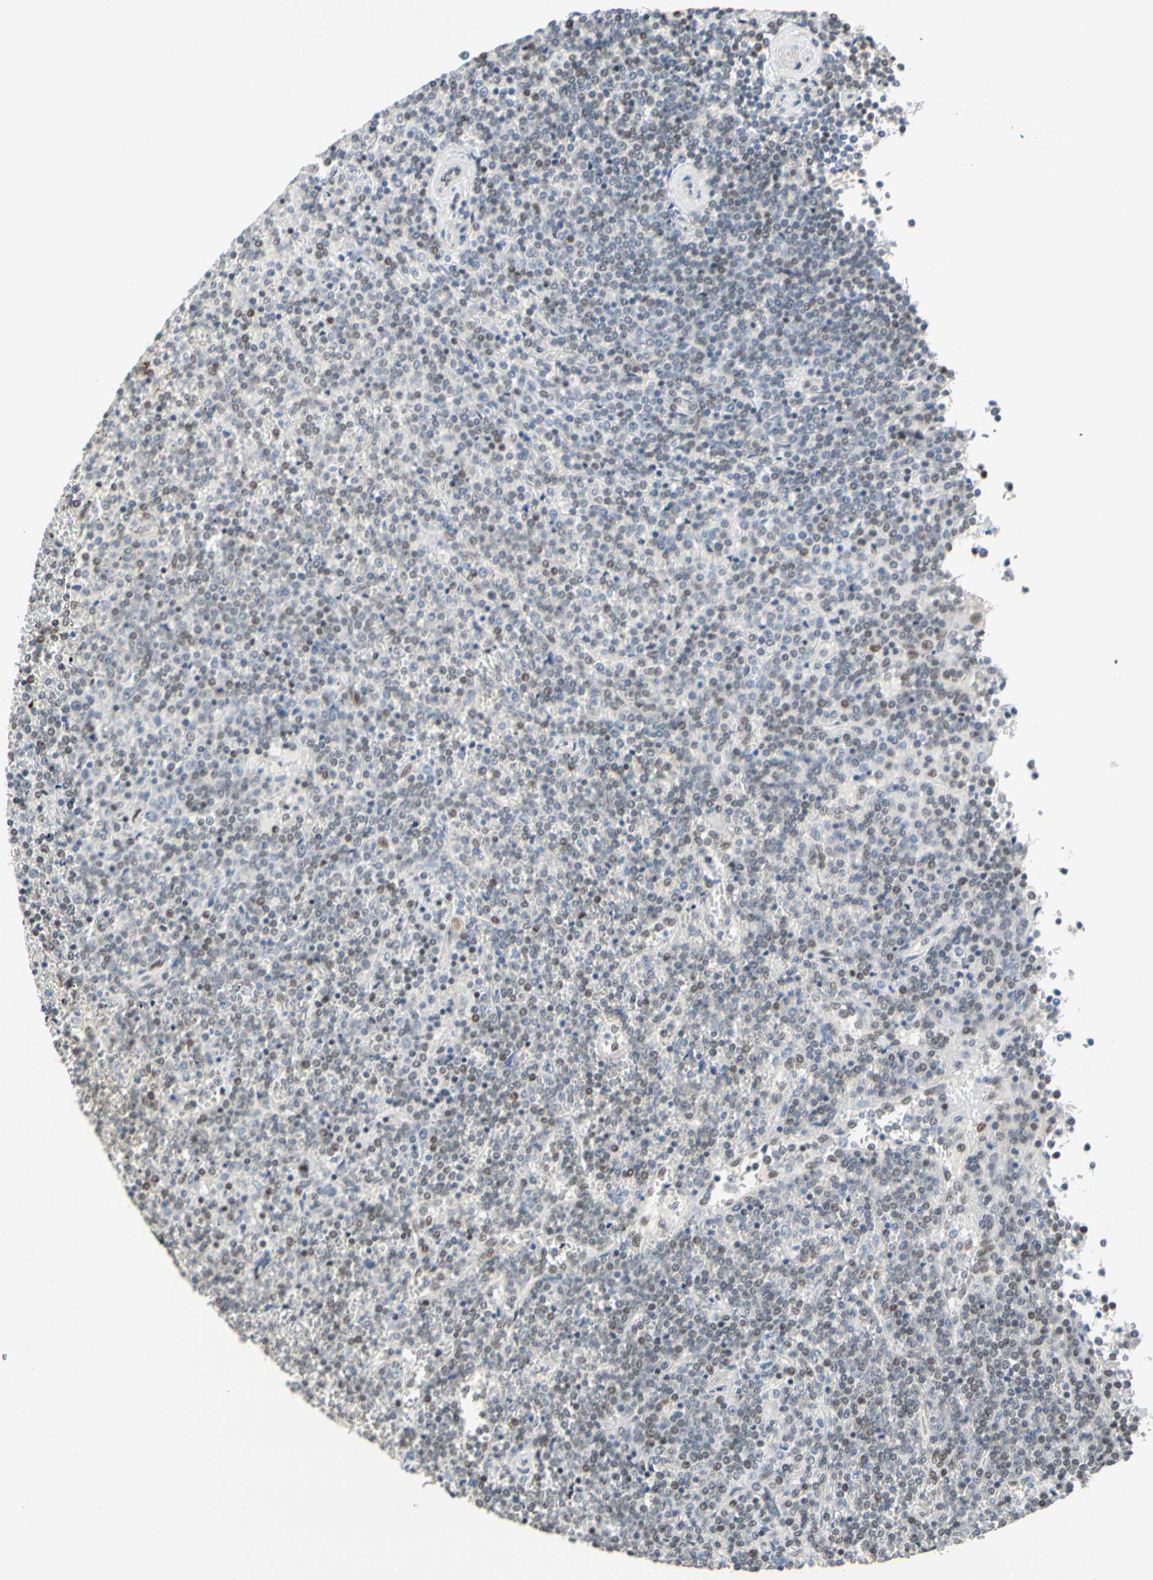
{"staining": {"intensity": "weak", "quantity": "<25%", "location": "nuclear"}, "tissue": "lymphoma", "cell_type": "Tumor cells", "image_type": "cancer", "snomed": [{"axis": "morphology", "description": "Malignant lymphoma, non-Hodgkin's type, Low grade"}, {"axis": "topography", "description": "Spleen"}], "caption": "A micrograph of lymphoma stained for a protein shows no brown staining in tumor cells.", "gene": "TAF4", "patient": {"sex": "female", "age": 19}}